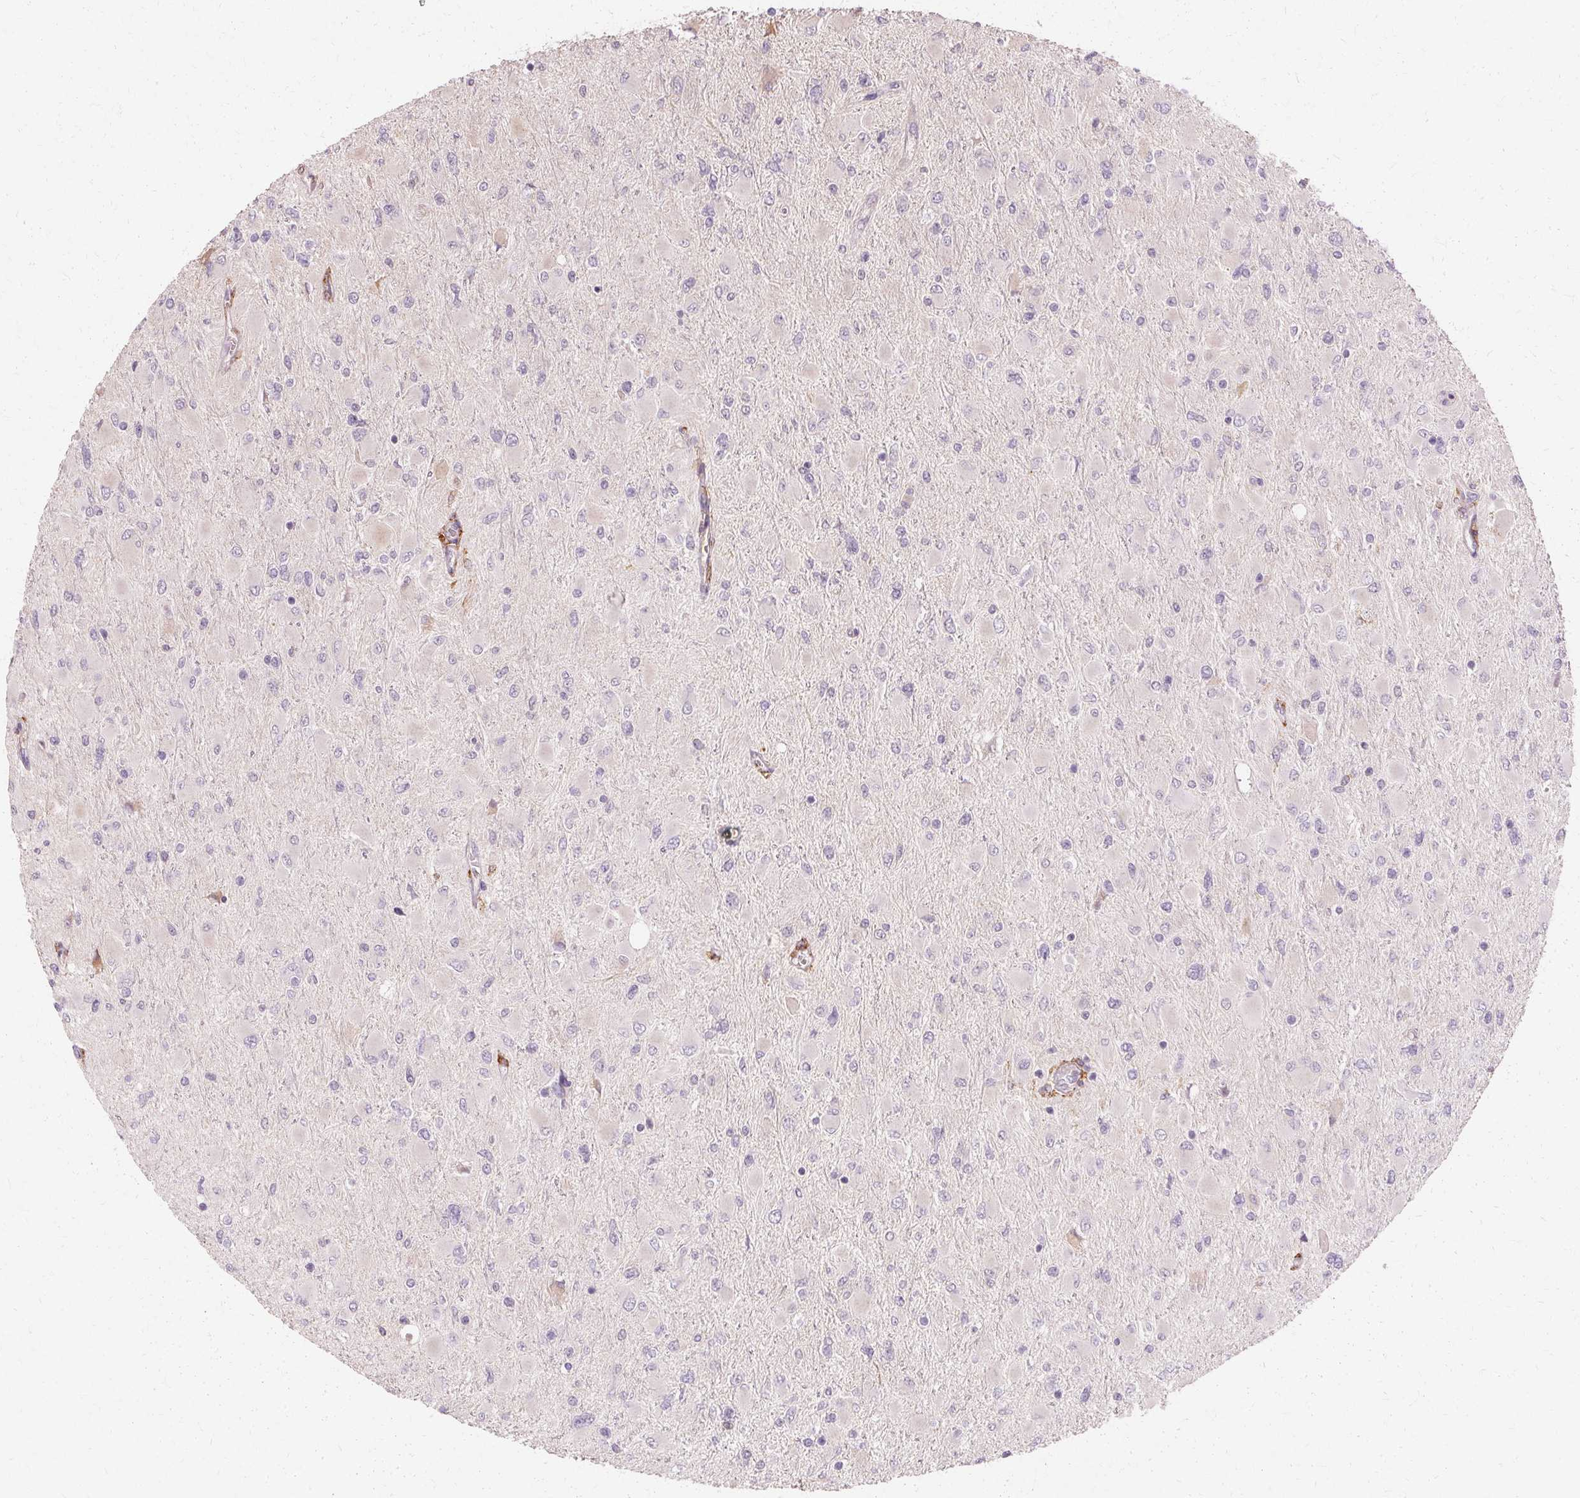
{"staining": {"intensity": "negative", "quantity": "none", "location": "none"}, "tissue": "glioma", "cell_type": "Tumor cells", "image_type": "cancer", "snomed": [{"axis": "morphology", "description": "Glioma, malignant, High grade"}, {"axis": "topography", "description": "Cerebral cortex"}], "caption": "Tumor cells show no significant protein staining in glioma. The staining was performed using DAB to visualize the protein expression in brown, while the nuclei were stained in blue with hematoxylin (Magnification: 20x).", "gene": "IFNGR1", "patient": {"sex": "female", "age": 36}}